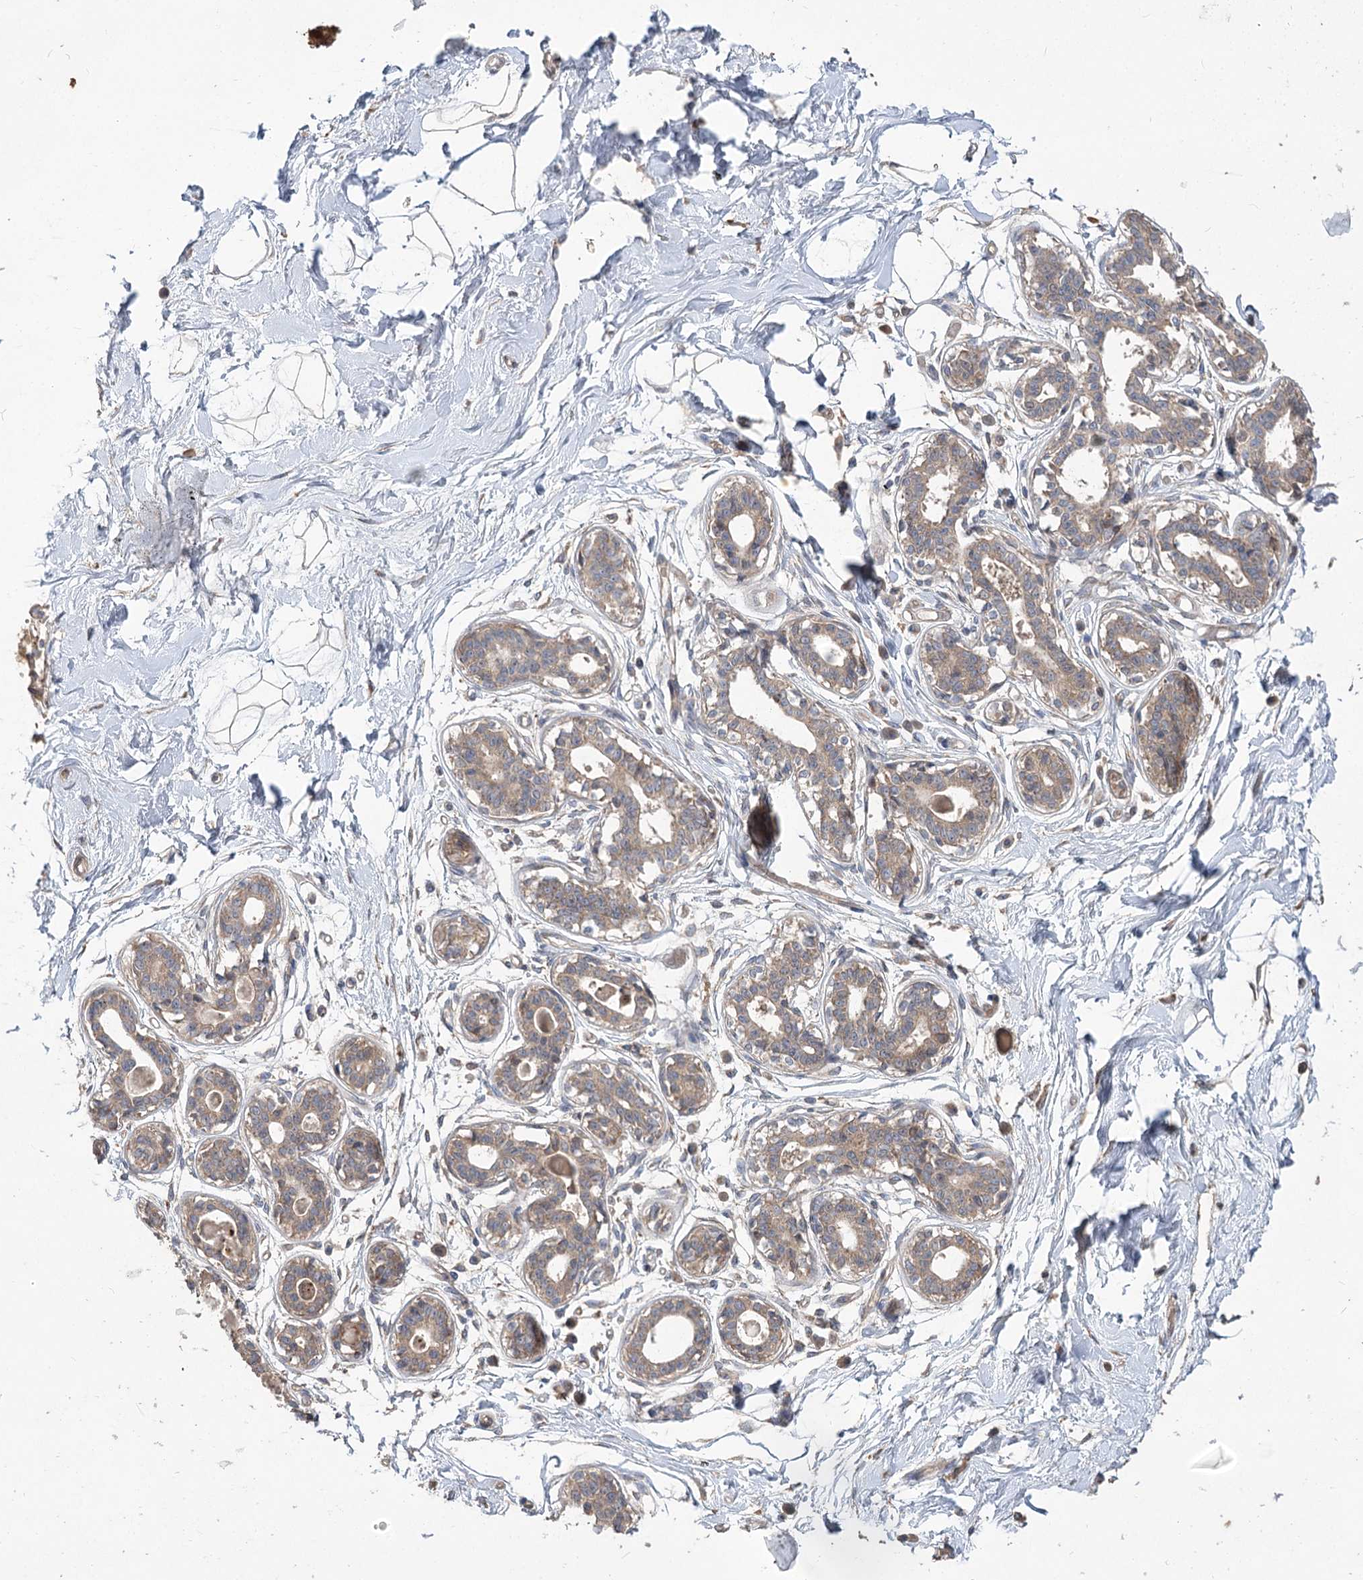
{"staining": {"intensity": "negative", "quantity": "none", "location": "none"}, "tissue": "breast", "cell_type": "Adipocytes", "image_type": "normal", "snomed": [{"axis": "morphology", "description": "Normal tissue, NOS"}, {"axis": "topography", "description": "Breast"}], "caption": "Immunohistochemical staining of normal breast shows no significant expression in adipocytes. The staining was performed using DAB (3,3'-diaminobenzidine) to visualize the protein expression in brown, while the nuclei were stained in blue with hematoxylin (Magnification: 20x).", "gene": "RIN2", "patient": {"sex": "female", "age": 45}}